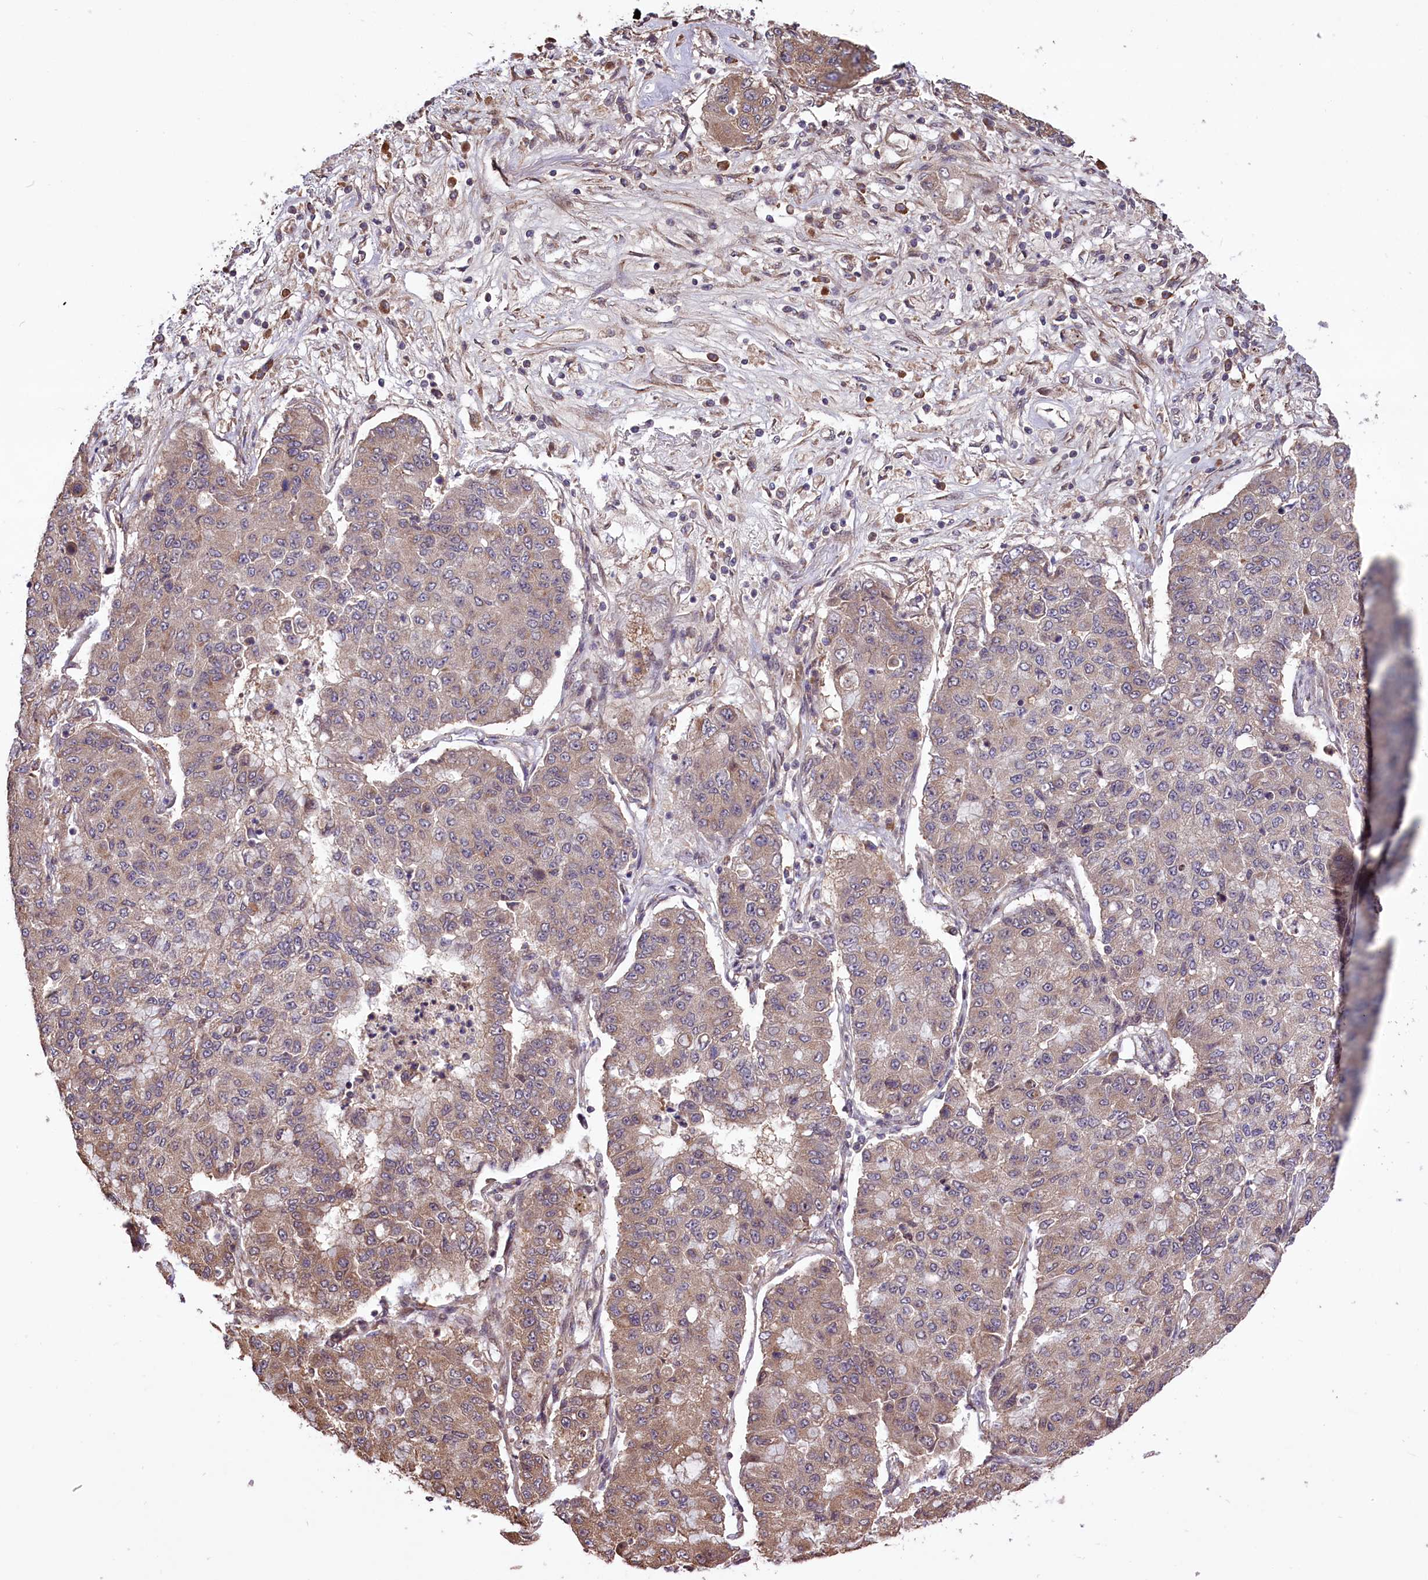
{"staining": {"intensity": "weak", "quantity": ">75%", "location": "cytoplasmic/membranous"}, "tissue": "lung cancer", "cell_type": "Tumor cells", "image_type": "cancer", "snomed": [{"axis": "morphology", "description": "Squamous cell carcinoma, NOS"}, {"axis": "topography", "description": "Lung"}], "caption": "DAB (3,3'-diaminobenzidine) immunohistochemical staining of squamous cell carcinoma (lung) displays weak cytoplasmic/membranous protein expression in approximately >75% of tumor cells.", "gene": "HDAC5", "patient": {"sex": "male", "age": 74}}